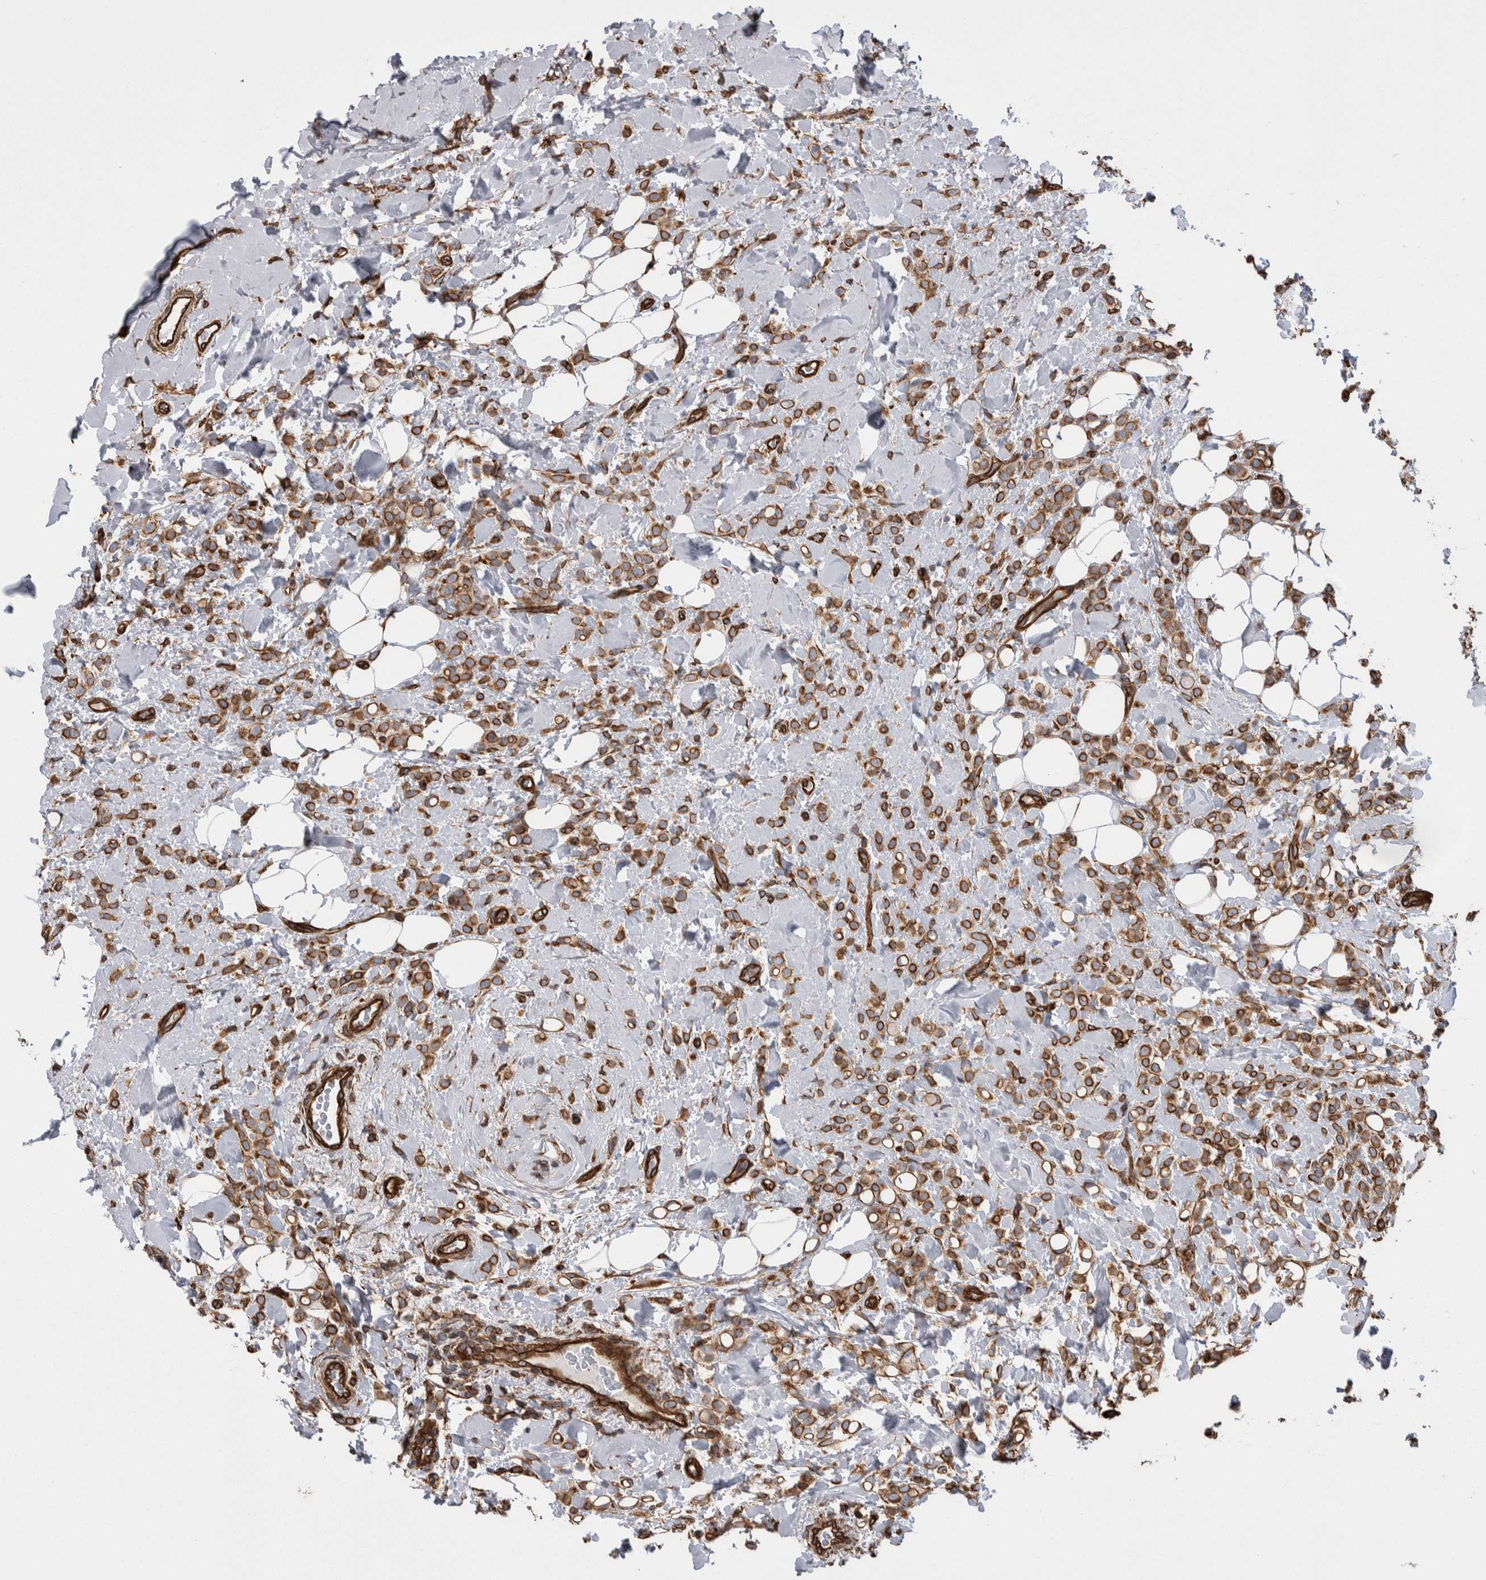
{"staining": {"intensity": "strong", "quantity": ">75%", "location": "cytoplasmic/membranous"}, "tissue": "breast cancer", "cell_type": "Tumor cells", "image_type": "cancer", "snomed": [{"axis": "morphology", "description": "Normal tissue, NOS"}, {"axis": "morphology", "description": "Lobular carcinoma"}, {"axis": "topography", "description": "Breast"}], "caption": "A brown stain shows strong cytoplasmic/membranous staining of a protein in lobular carcinoma (breast) tumor cells. (Stains: DAB (3,3'-diaminobenzidine) in brown, nuclei in blue, Microscopy: brightfield microscopy at high magnification).", "gene": "KIF12", "patient": {"sex": "female", "age": 50}}